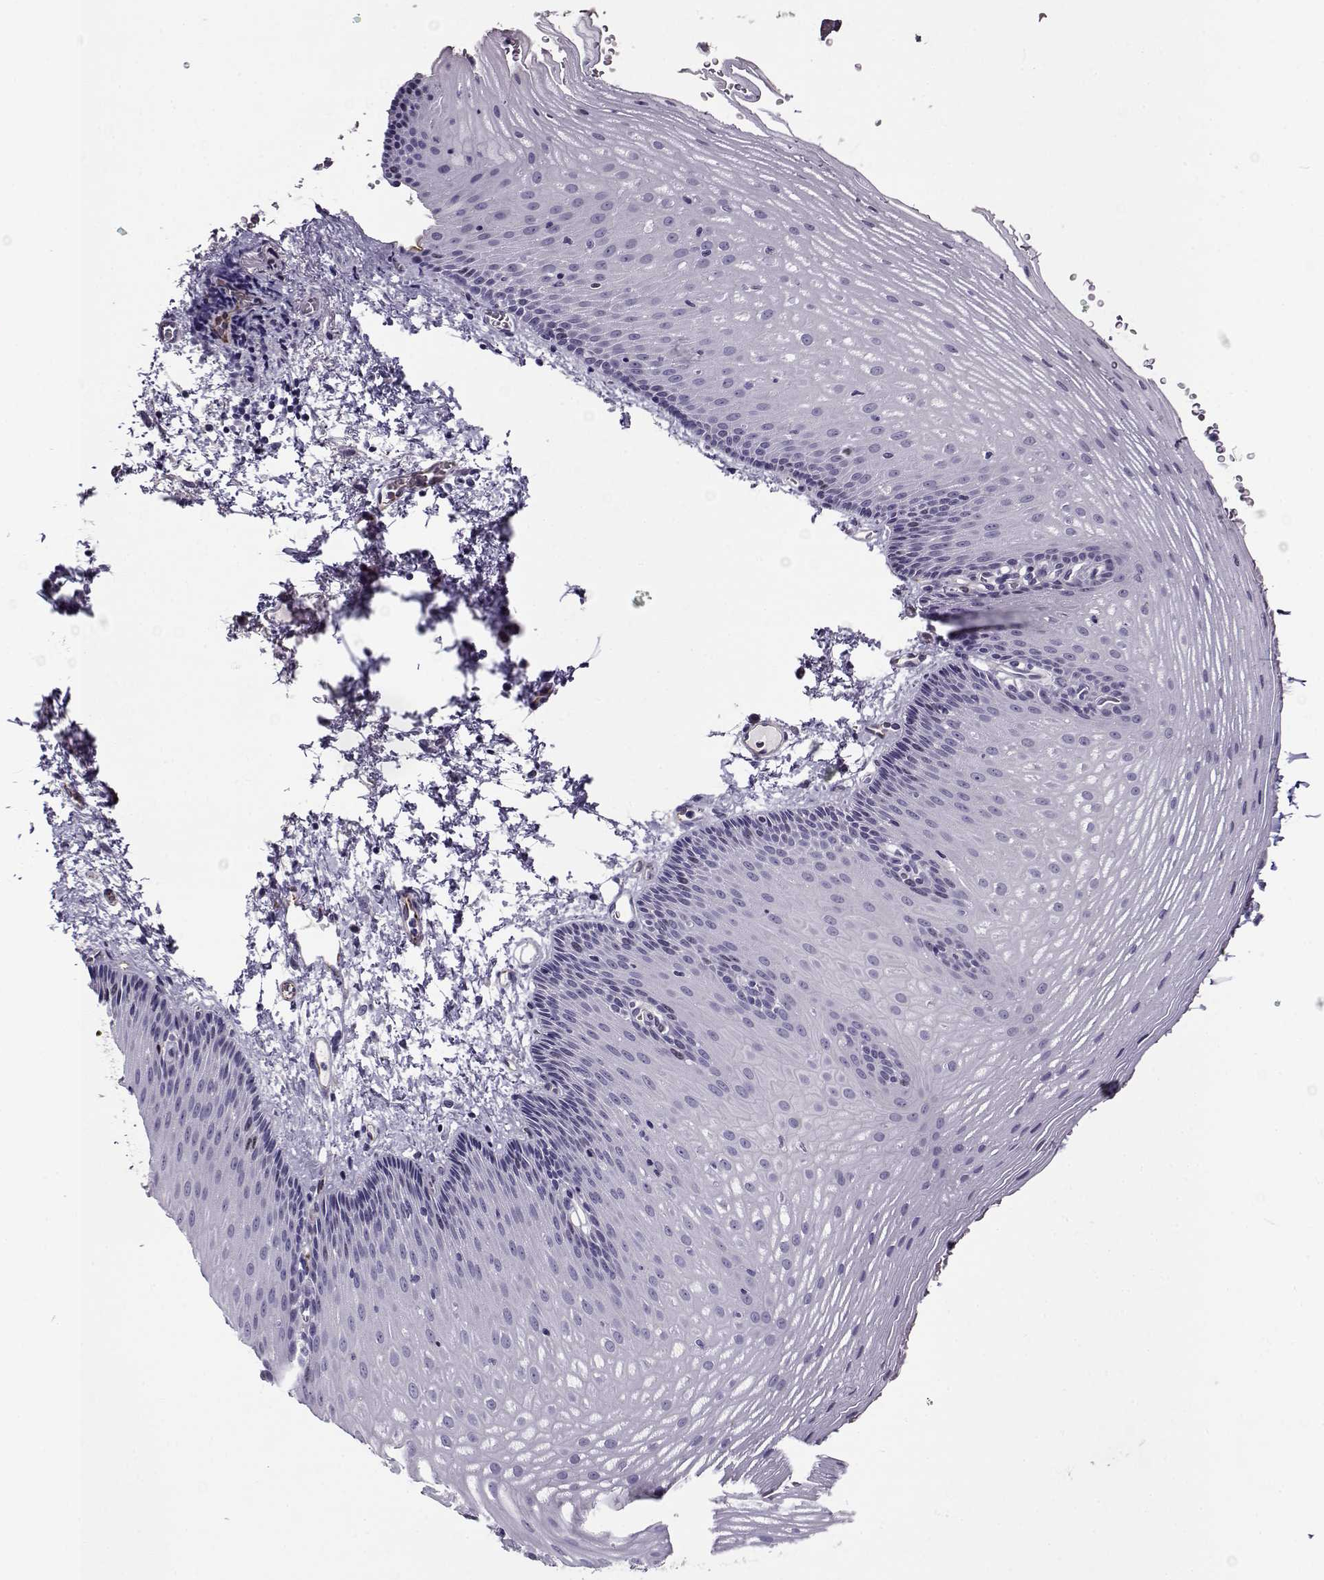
{"staining": {"intensity": "moderate", "quantity": "<25%", "location": "nuclear"}, "tissue": "esophagus", "cell_type": "Squamous epithelial cells", "image_type": "normal", "snomed": [{"axis": "morphology", "description": "Normal tissue, NOS"}, {"axis": "topography", "description": "Esophagus"}], "caption": "Moderate nuclear expression is seen in about <25% of squamous epithelial cells in benign esophagus. Immunohistochemistry stains the protein of interest in brown and the nuclei are stained blue.", "gene": "NPW", "patient": {"sex": "male", "age": 76}}